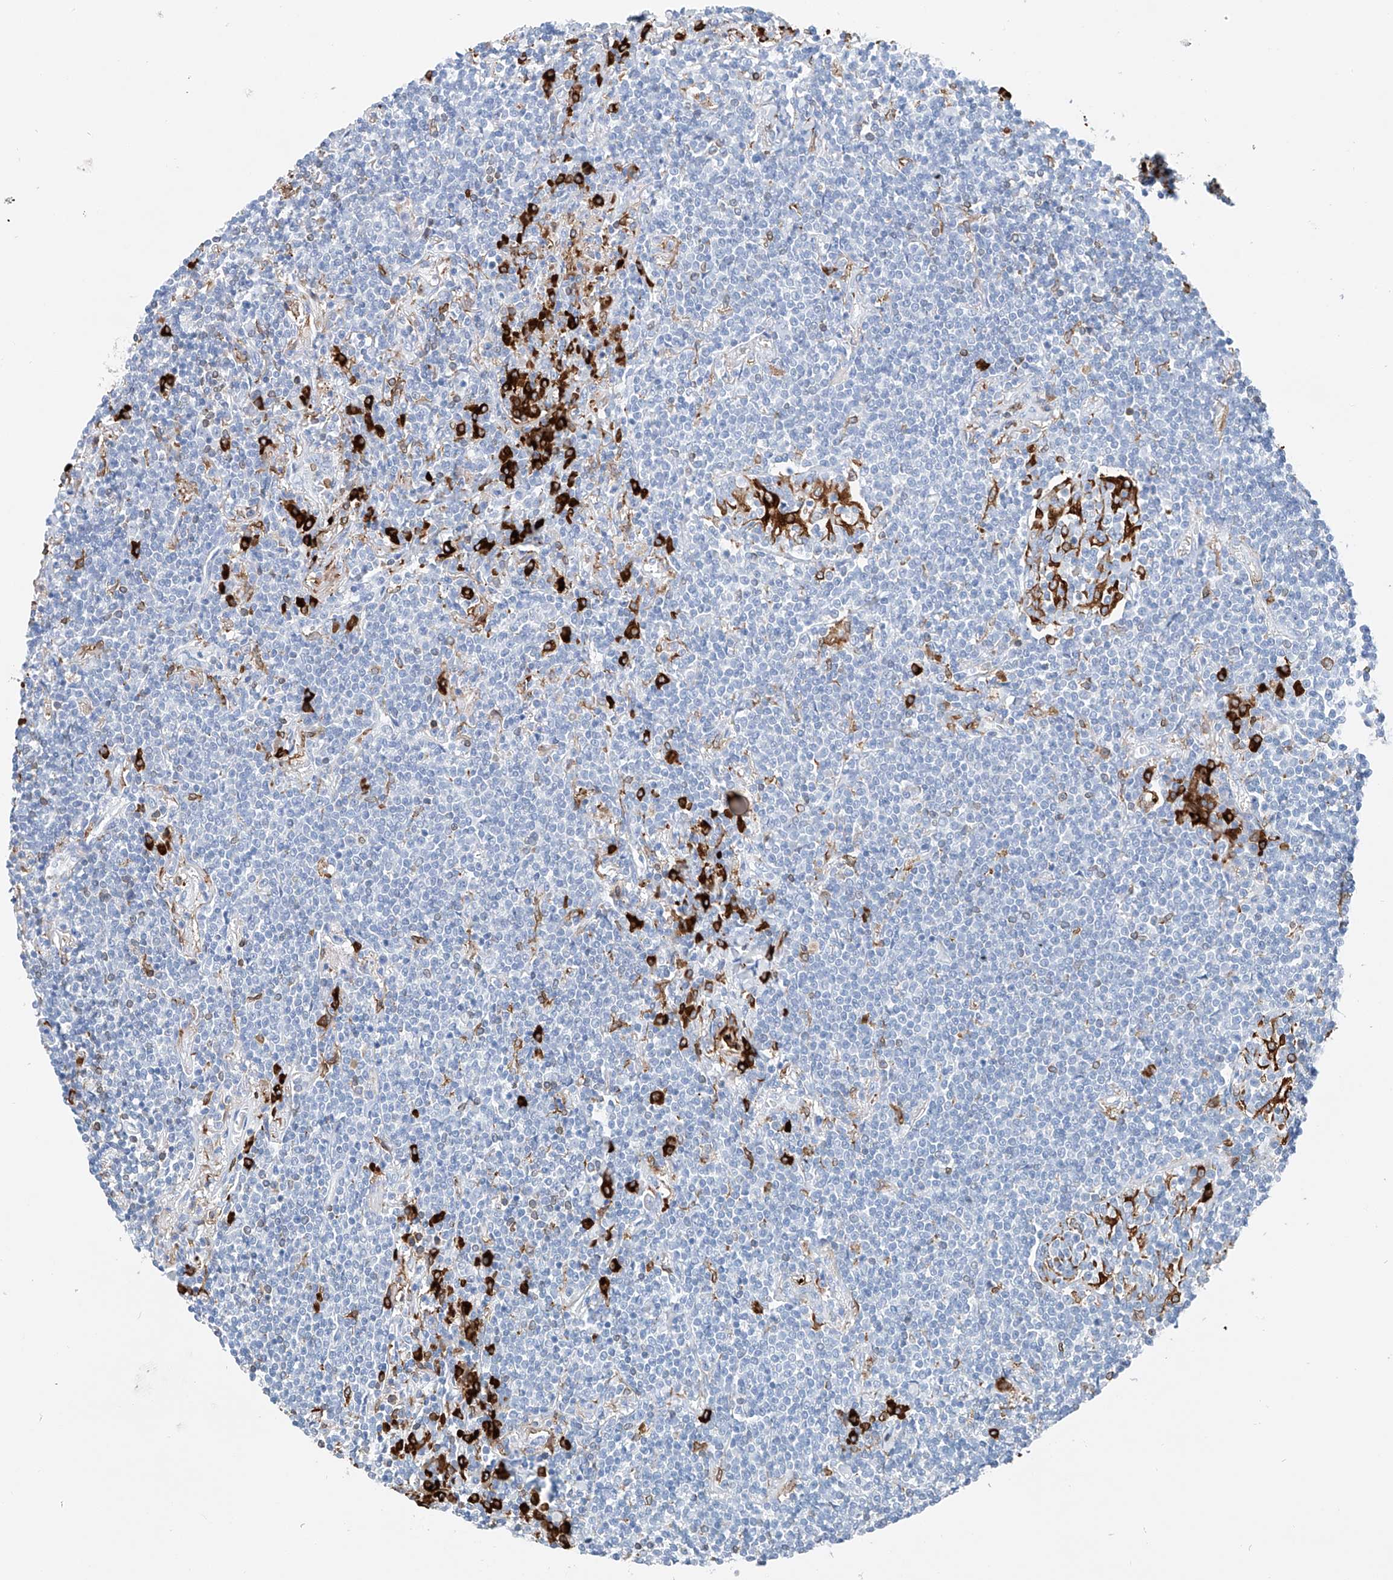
{"staining": {"intensity": "negative", "quantity": "none", "location": "none"}, "tissue": "lymphoma", "cell_type": "Tumor cells", "image_type": "cancer", "snomed": [{"axis": "morphology", "description": "Malignant lymphoma, non-Hodgkin's type, Low grade"}, {"axis": "topography", "description": "Lung"}], "caption": "An image of low-grade malignant lymphoma, non-Hodgkin's type stained for a protein exhibits no brown staining in tumor cells.", "gene": "TBXAS1", "patient": {"sex": "female", "age": 71}}